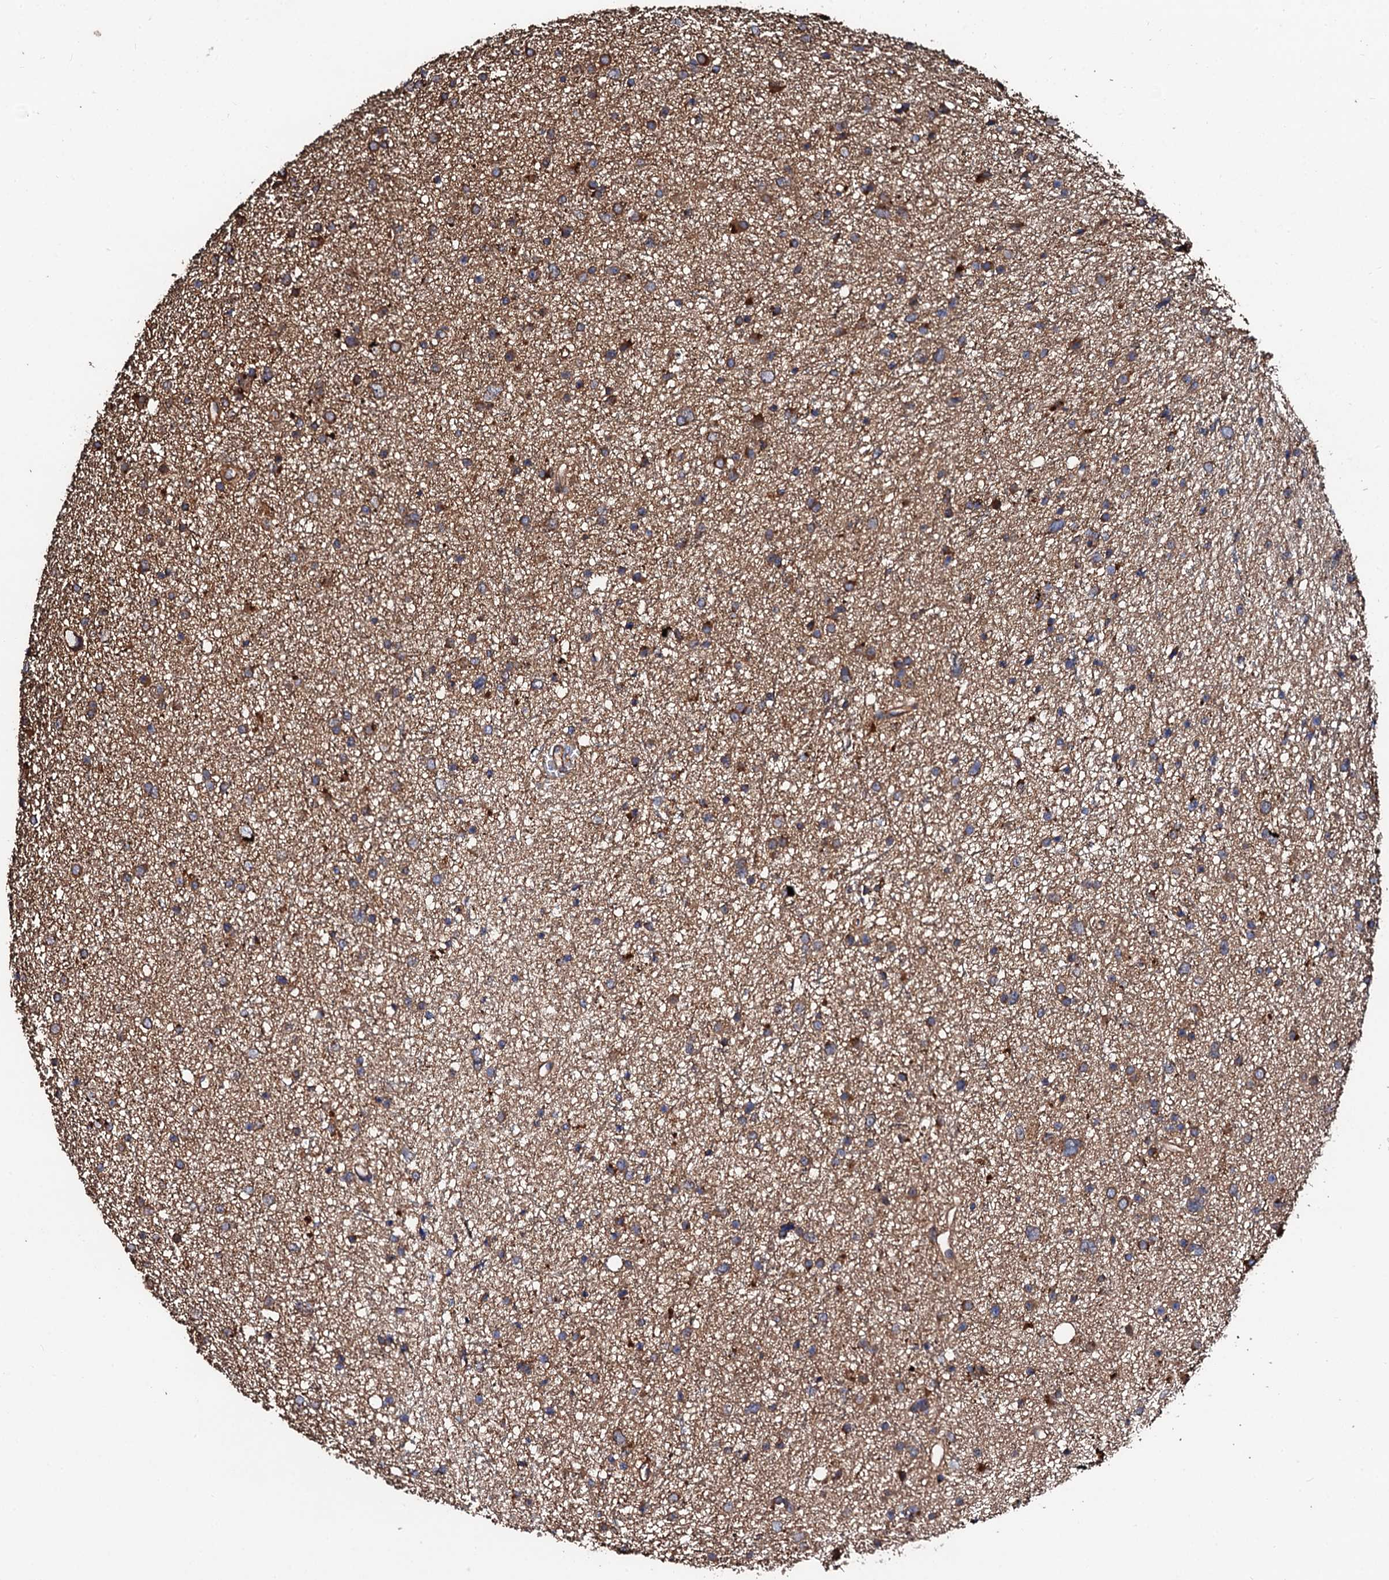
{"staining": {"intensity": "moderate", "quantity": "<25%", "location": "cytoplasmic/membranous"}, "tissue": "glioma", "cell_type": "Tumor cells", "image_type": "cancer", "snomed": [{"axis": "morphology", "description": "Glioma, malignant, Low grade"}, {"axis": "topography", "description": "Cerebral cortex"}], "caption": "IHC micrograph of human low-grade glioma (malignant) stained for a protein (brown), which demonstrates low levels of moderate cytoplasmic/membranous staining in about <25% of tumor cells.", "gene": "CKAP5", "patient": {"sex": "female", "age": 39}}